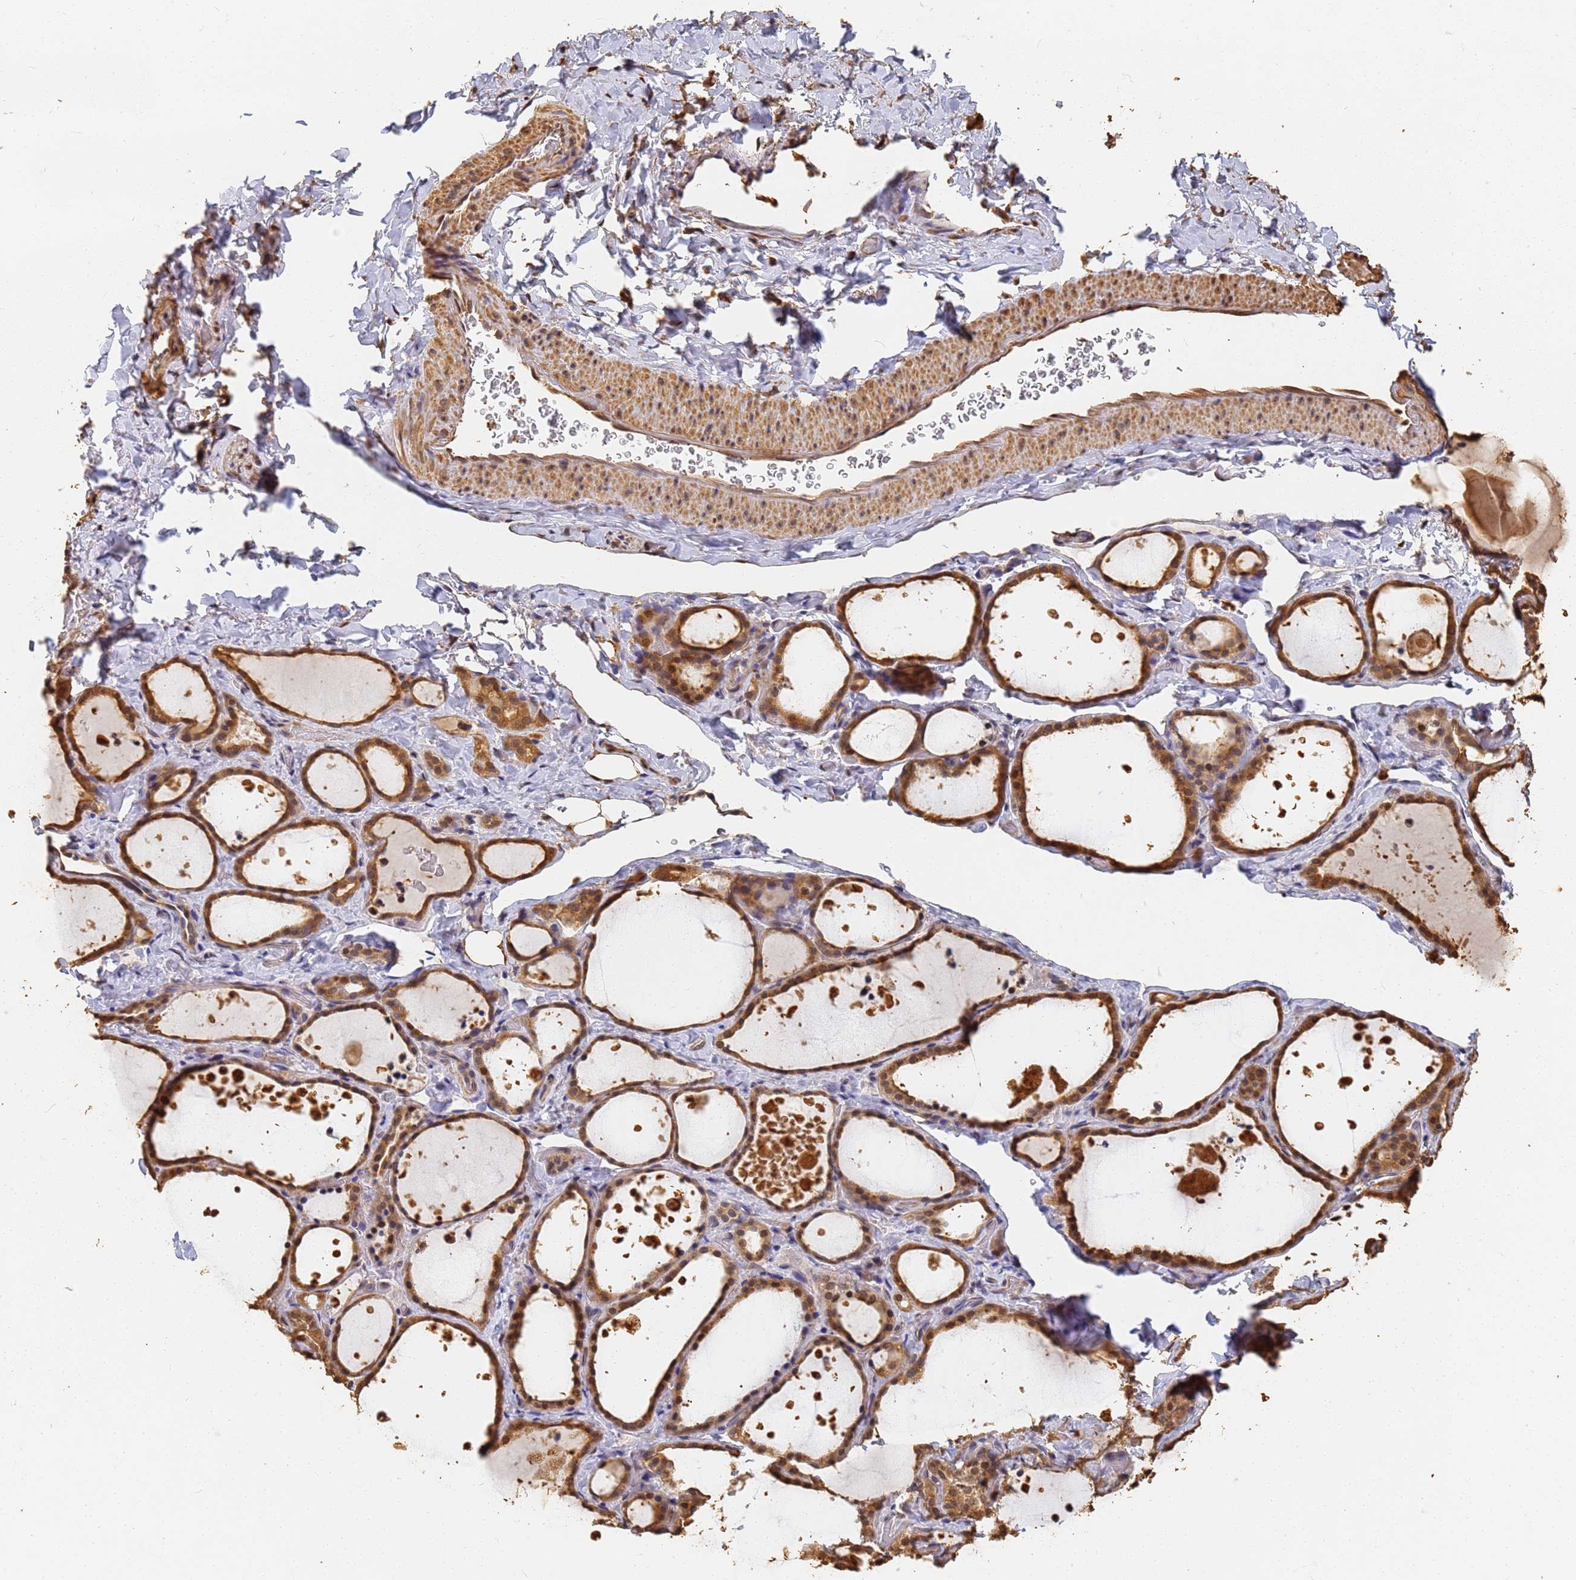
{"staining": {"intensity": "moderate", "quantity": ">75%", "location": "cytoplasmic/membranous,nuclear"}, "tissue": "thyroid gland", "cell_type": "Glandular cells", "image_type": "normal", "snomed": [{"axis": "morphology", "description": "Normal tissue, NOS"}, {"axis": "topography", "description": "Thyroid gland"}], "caption": "Moderate cytoplasmic/membranous,nuclear protein expression is seen in about >75% of glandular cells in thyroid gland.", "gene": "JAK2", "patient": {"sex": "female", "age": 44}}